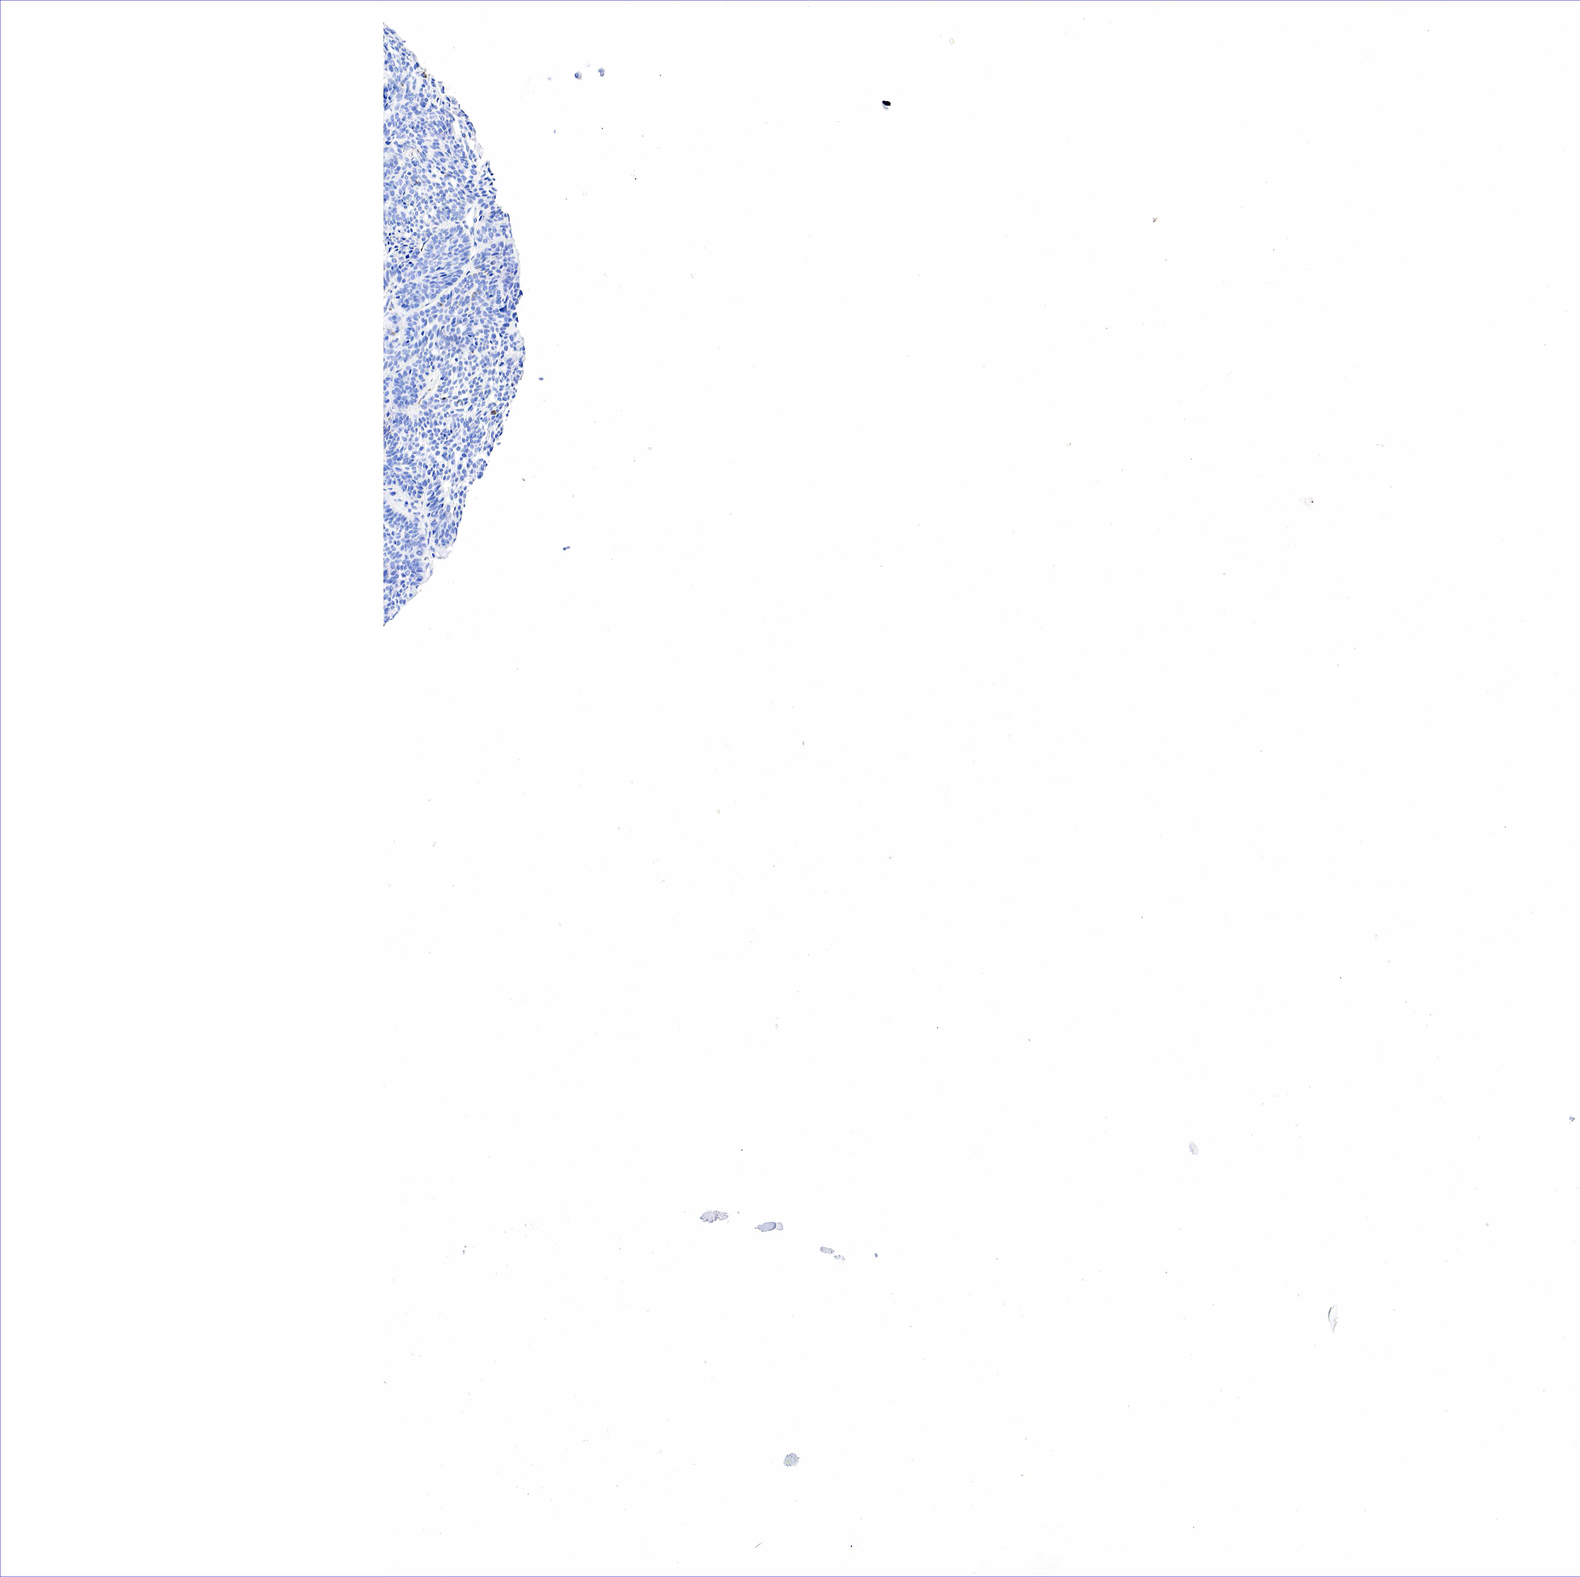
{"staining": {"intensity": "negative", "quantity": "none", "location": "none"}, "tissue": "skin cancer", "cell_type": "Tumor cells", "image_type": "cancer", "snomed": [{"axis": "morphology", "description": "Basal cell carcinoma"}, {"axis": "topography", "description": "Skin"}], "caption": "Immunohistochemistry of skin cancer (basal cell carcinoma) exhibits no staining in tumor cells.", "gene": "NKX2-1", "patient": {"sex": "female", "age": 62}}